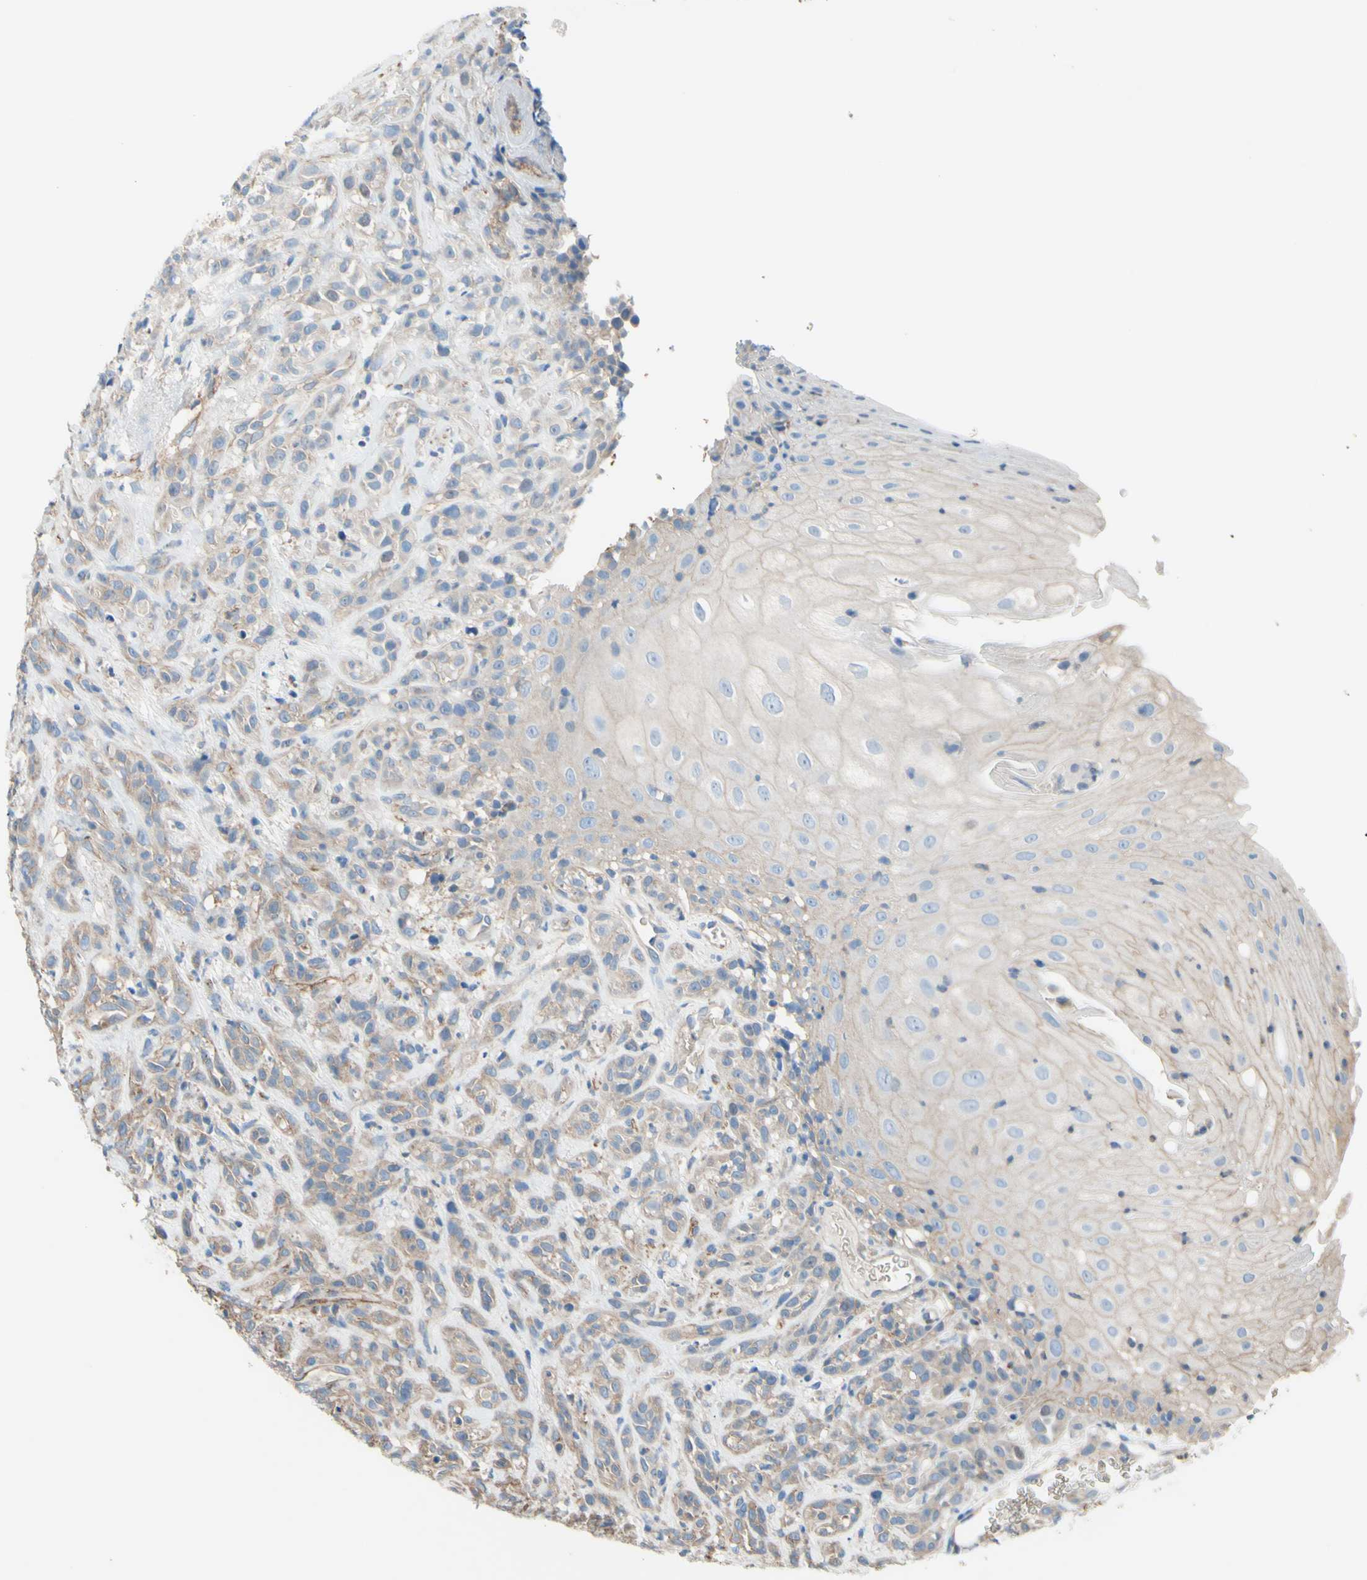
{"staining": {"intensity": "weak", "quantity": ">75%", "location": "cytoplasmic/membranous"}, "tissue": "head and neck cancer", "cell_type": "Tumor cells", "image_type": "cancer", "snomed": [{"axis": "morphology", "description": "Normal tissue, NOS"}, {"axis": "morphology", "description": "Squamous cell carcinoma, NOS"}, {"axis": "topography", "description": "Cartilage tissue"}, {"axis": "topography", "description": "Head-Neck"}], "caption": "Immunohistochemical staining of head and neck cancer demonstrates weak cytoplasmic/membranous protein positivity in approximately >75% of tumor cells. Ihc stains the protein in brown and the nuclei are stained blue.", "gene": "ADD1", "patient": {"sex": "male", "age": 62}}